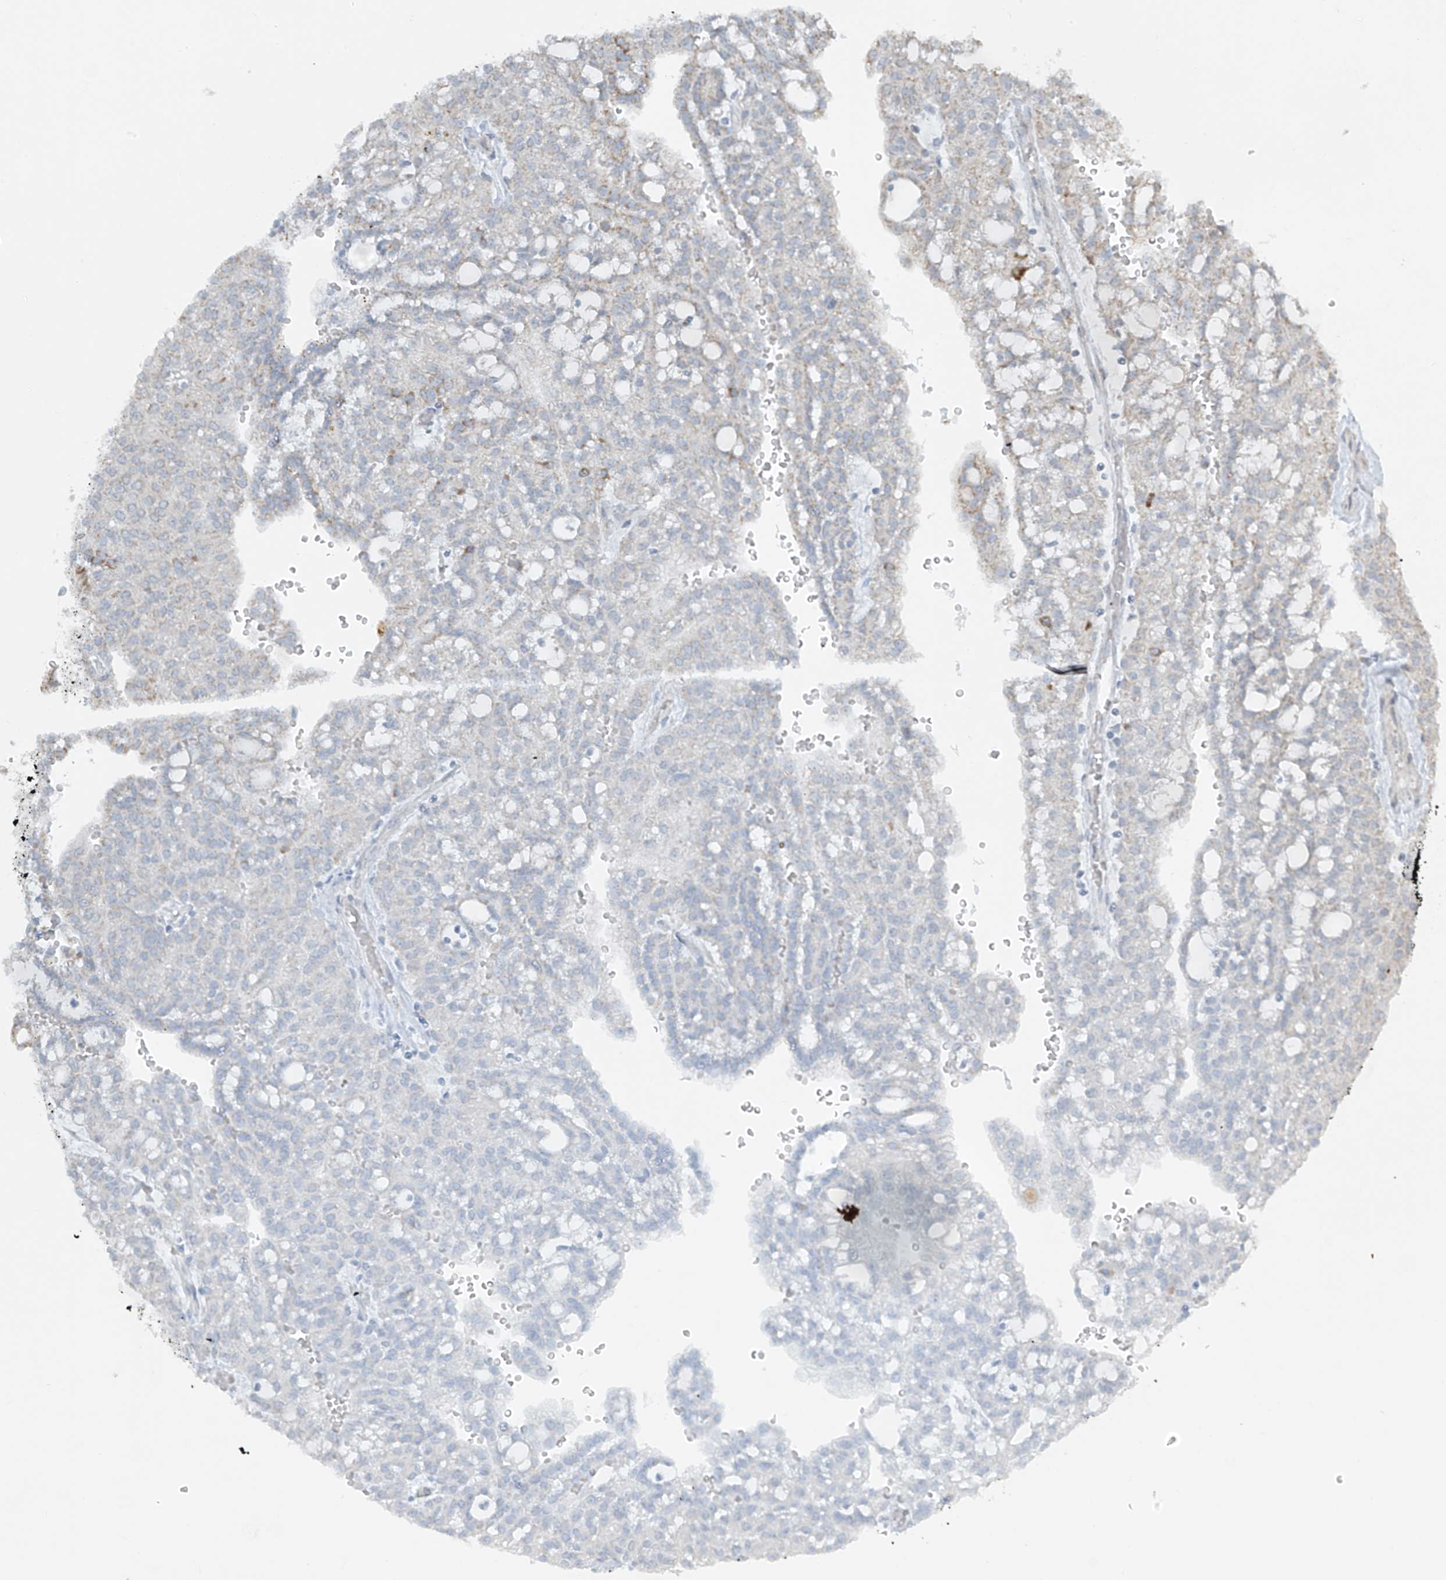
{"staining": {"intensity": "weak", "quantity": "<25%", "location": "cytoplasmic/membranous"}, "tissue": "renal cancer", "cell_type": "Tumor cells", "image_type": "cancer", "snomed": [{"axis": "morphology", "description": "Adenocarcinoma, NOS"}, {"axis": "topography", "description": "Kidney"}], "caption": "Immunohistochemical staining of human renal adenocarcinoma shows no significant expression in tumor cells.", "gene": "SMDT1", "patient": {"sex": "male", "age": 63}}